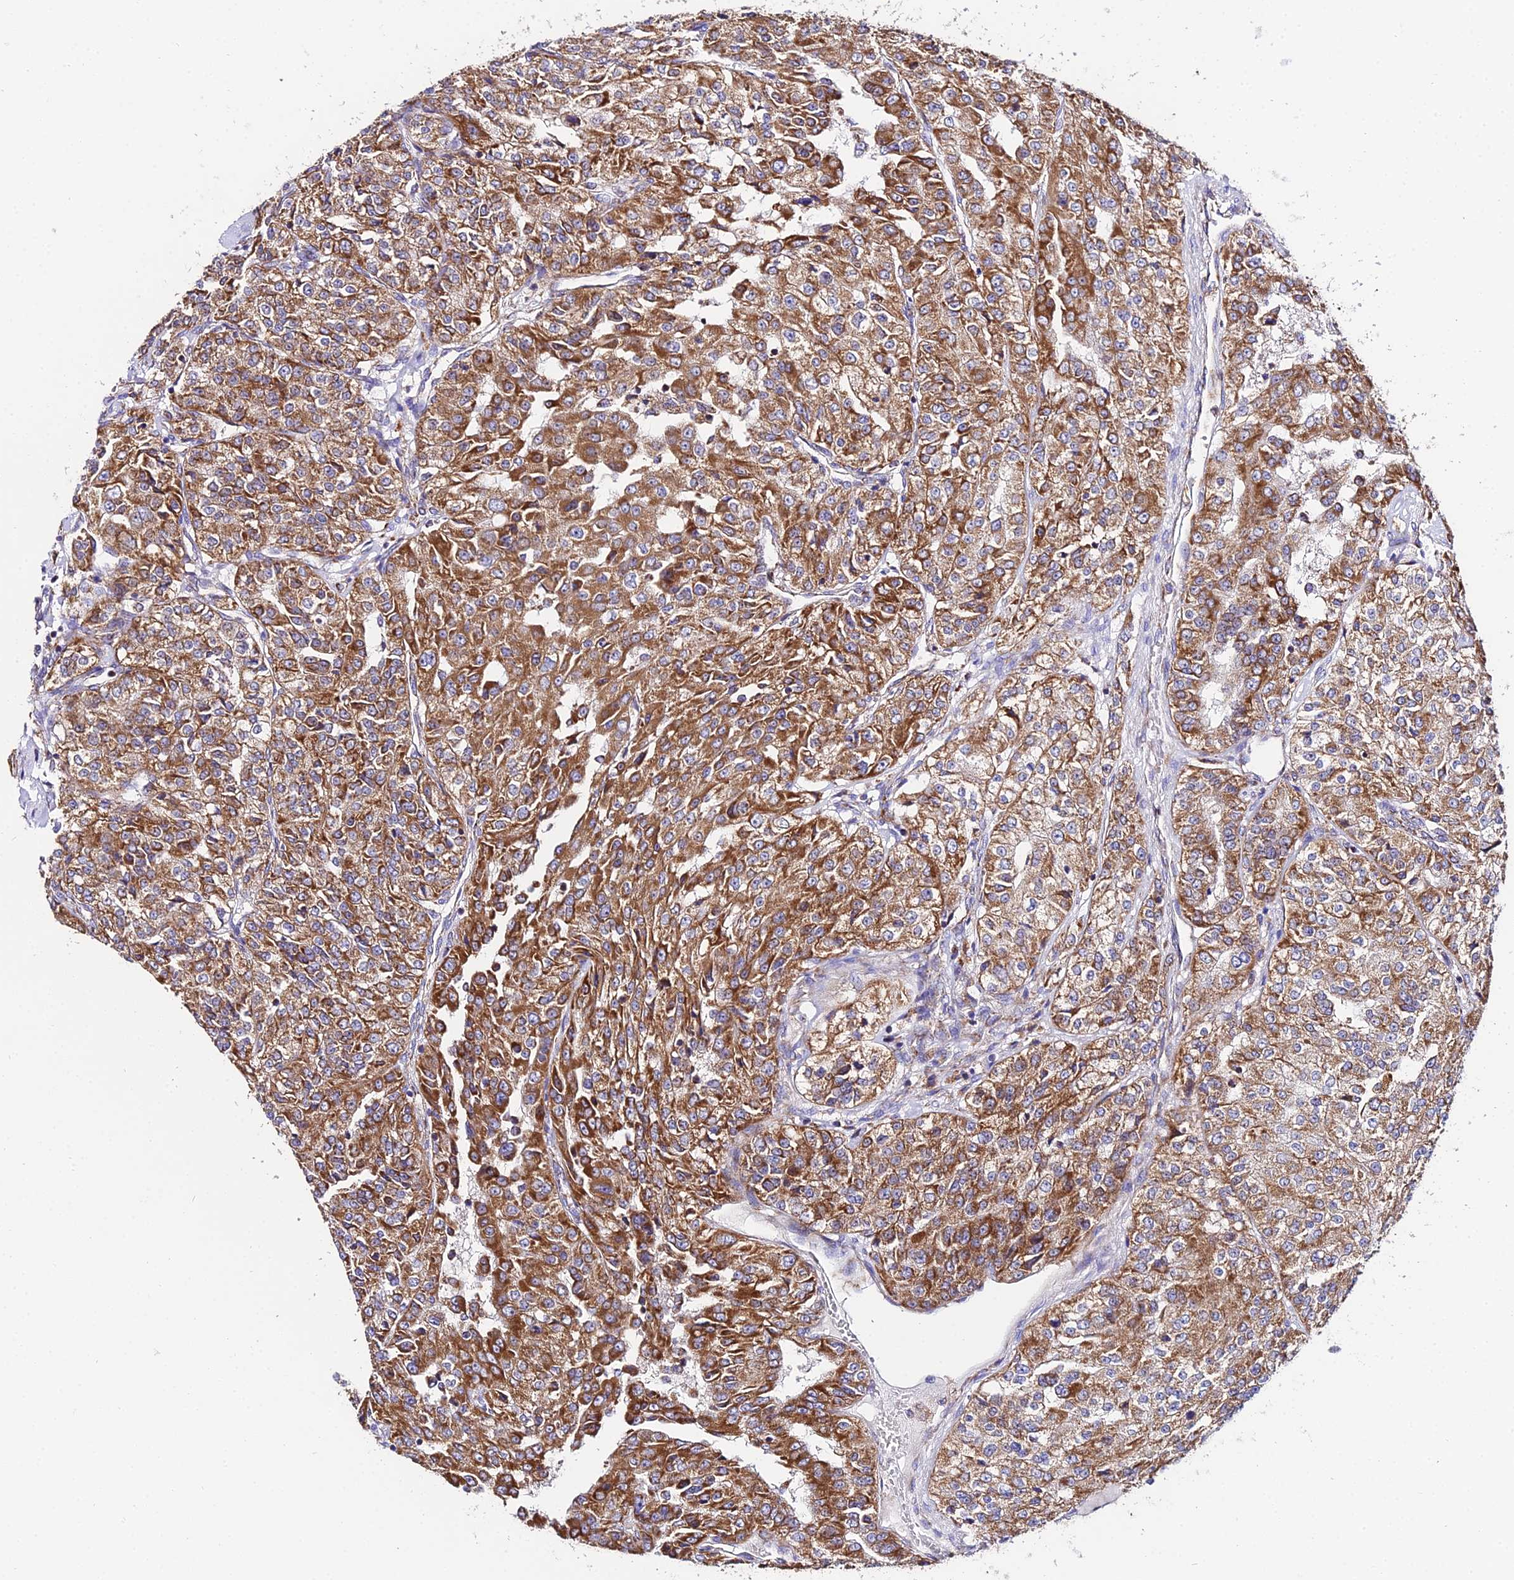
{"staining": {"intensity": "moderate", "quantity": ">75%", "location": "cytoplasmic/membranous"}, "tissue": "renal cancer", "cell_type": "Tumor cells", "image_type": "cancer", "snomed": [{"axis": "morphology", "description": "Adenocarcinoma, NOS"}, {"axis": "topography", "description": "Kidney"}], "caption": "Renal cancer tissue exhibits moderate cytoplasmic/membranous expression in about >75% of tumor cells", "gene": "OCIAD1", "patient": {"sex": "female", "age": 63}}